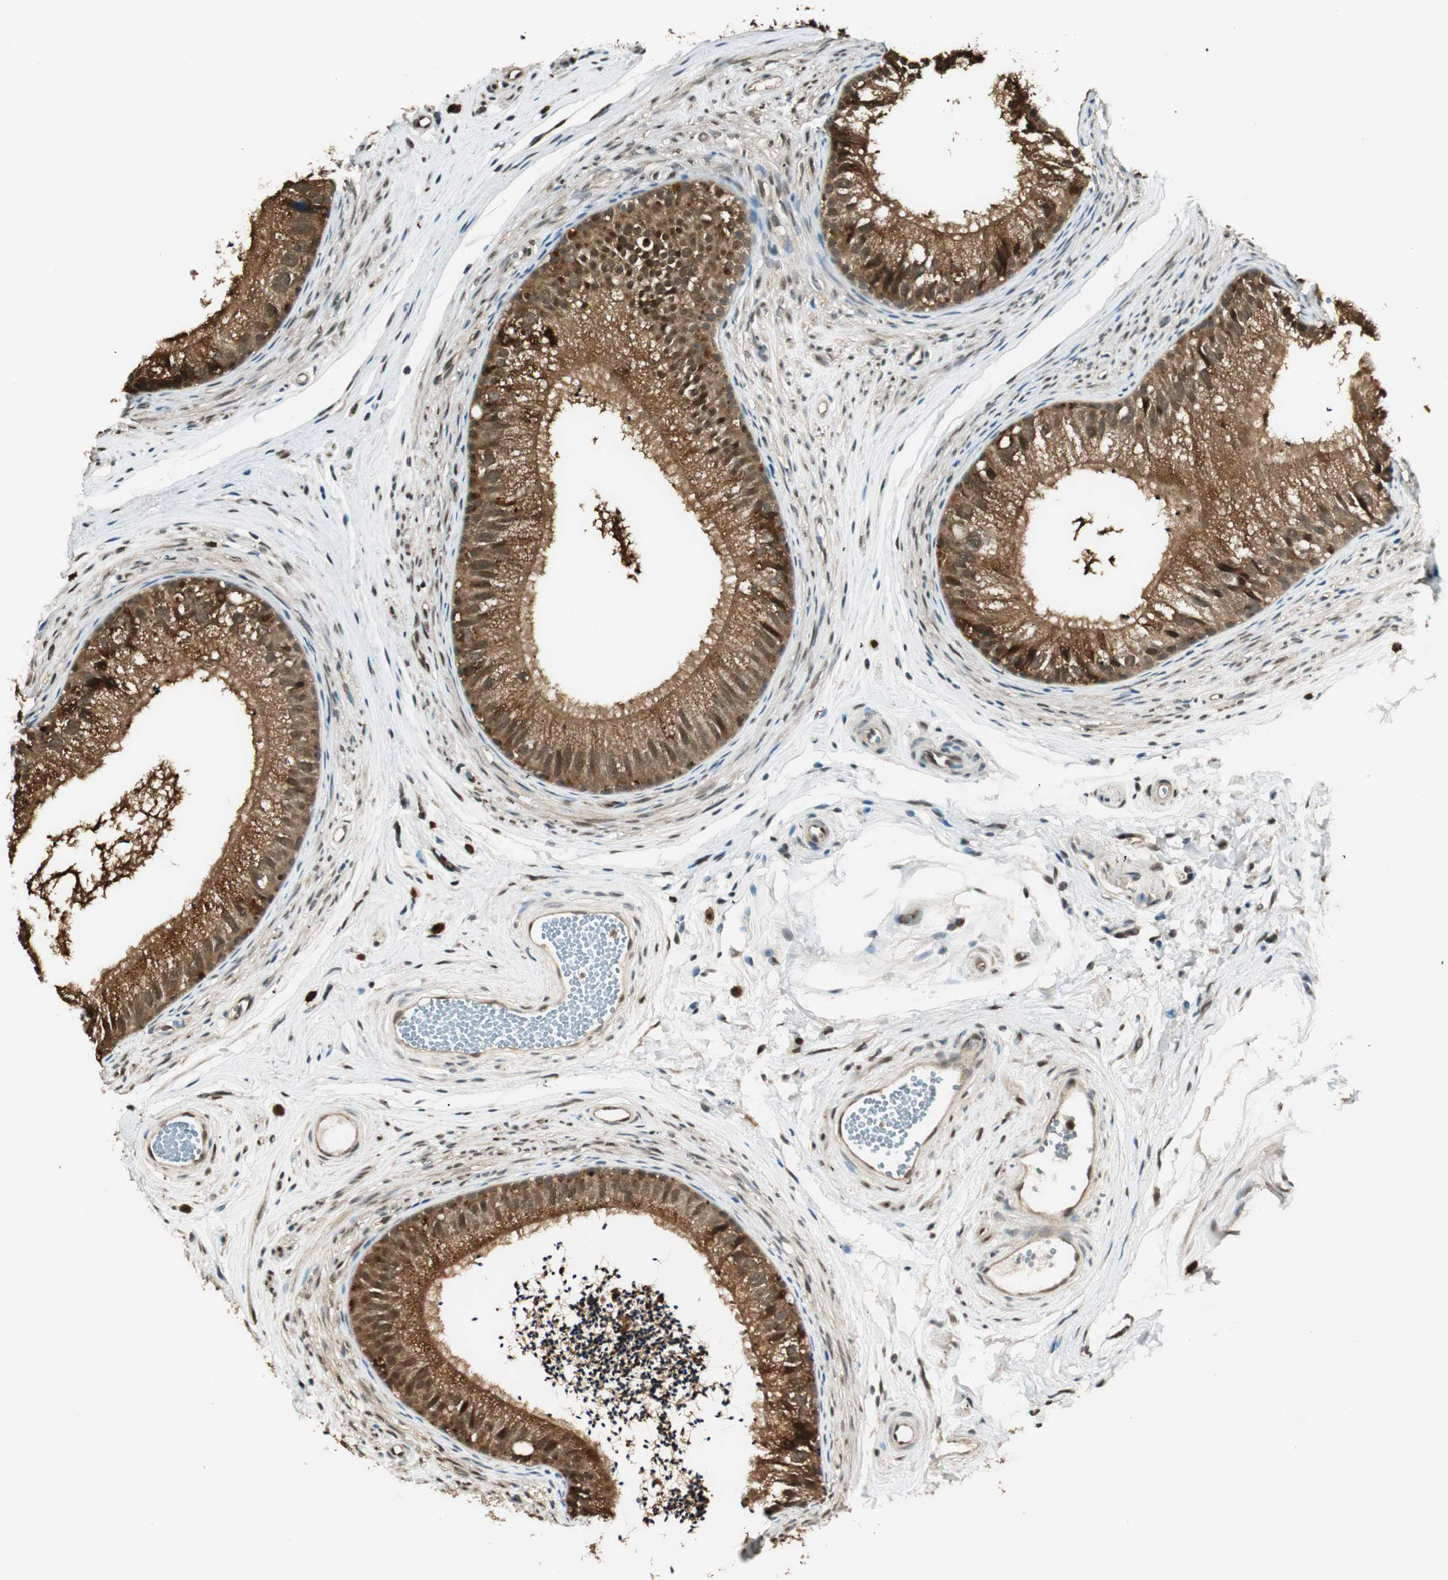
{"staining": {"intensity": "strong", "quantity": ">75%", "location": "cytoplasmic/membranous,nuclear"}, "tissue": "epididymis", "cell_type": "Glandular cells", "image_type": "normal", "snomed": [{"axis": "morphology", "description": "Normal tissue, NOS"}, {"axis": "topography", "description": "Epididymis"}], "caption": "Epididymis stained with IHC shows strong cytoplasmic/membranous,nuclear staining in about >75% of glandular cells.", "gene": "ENSG00000268870", "patient": {"sex": "male", "age": 56}}